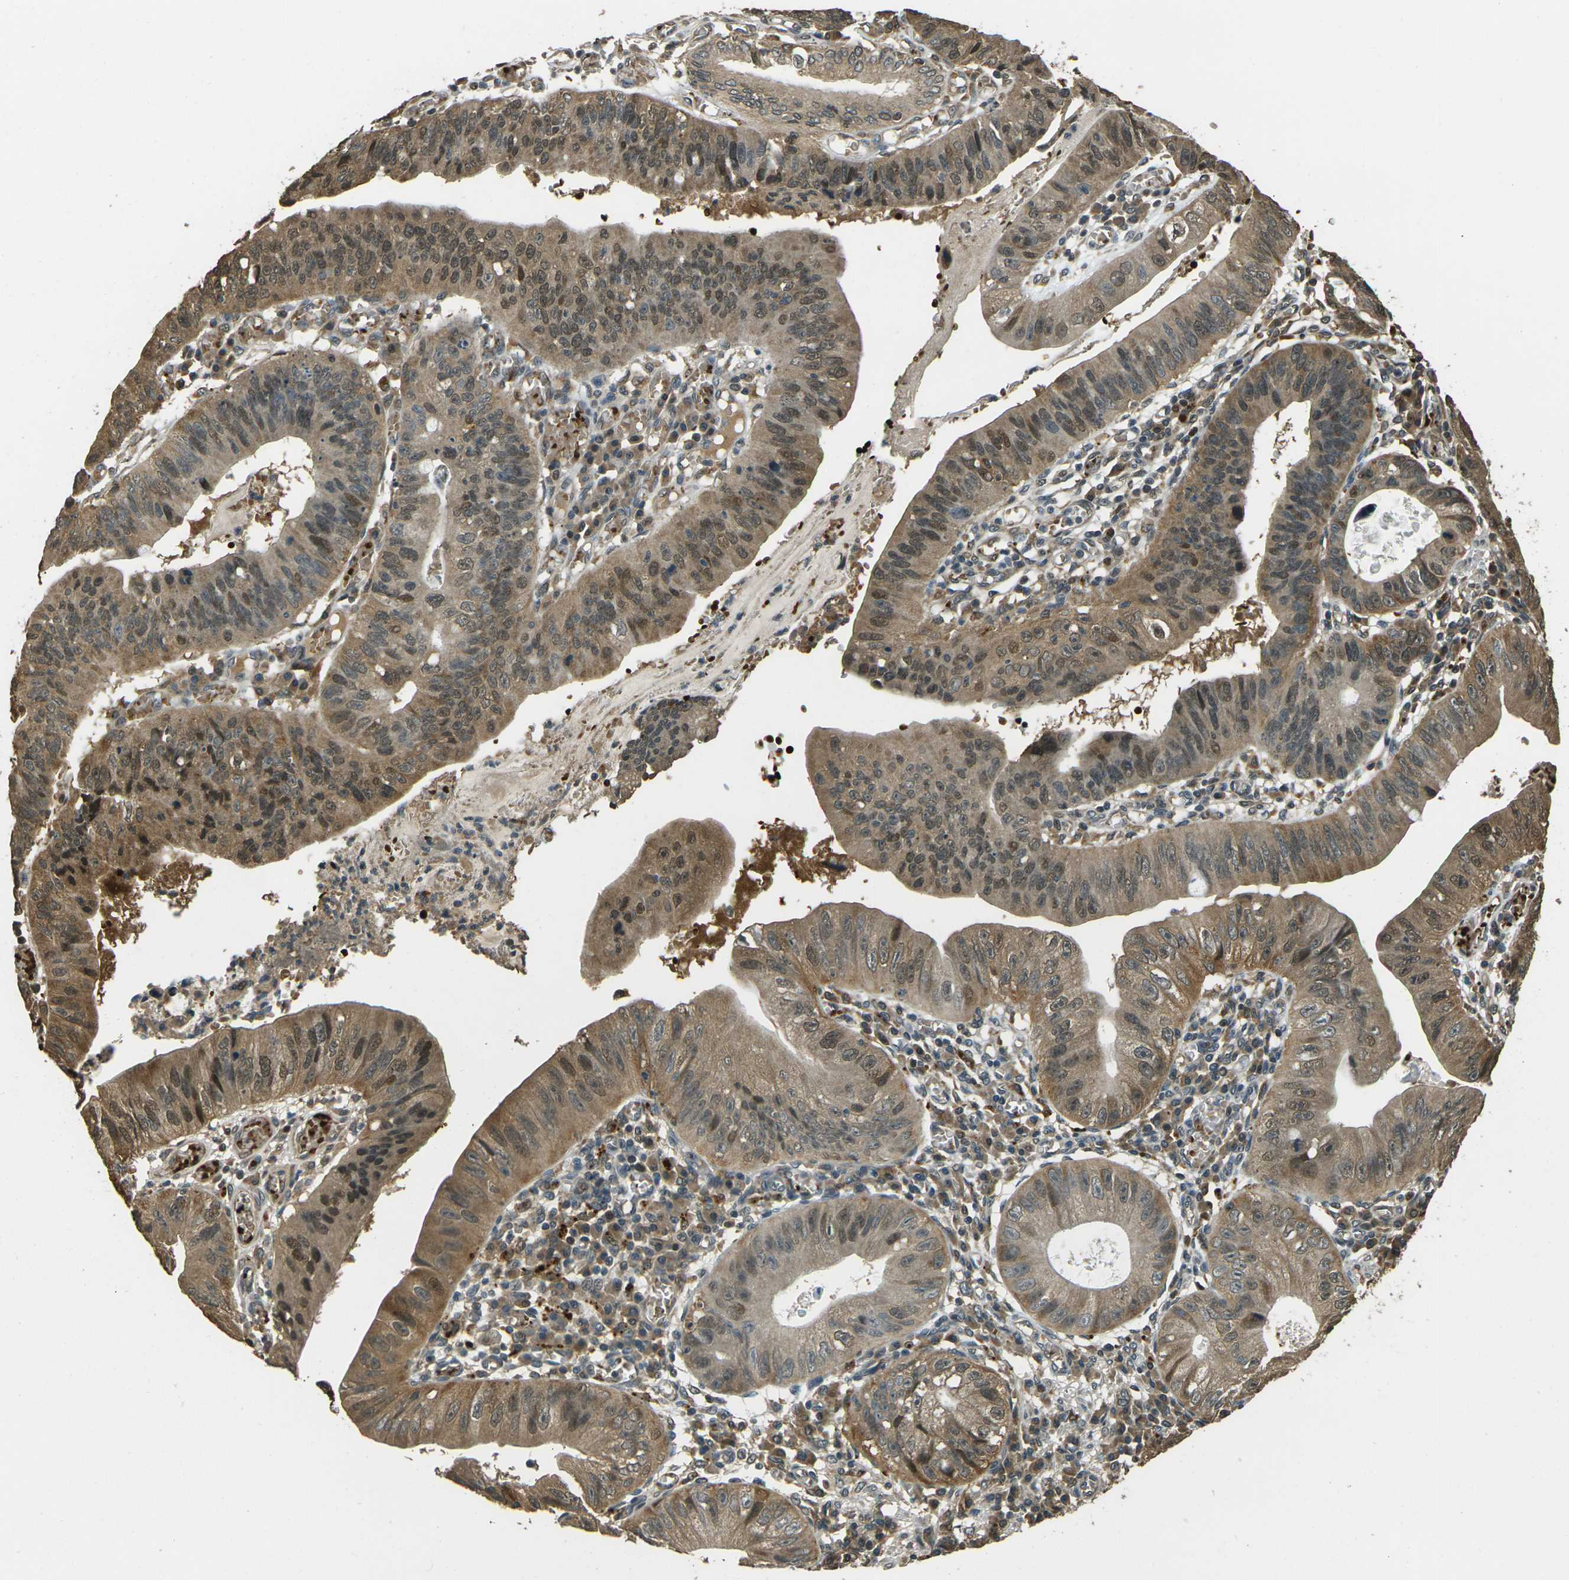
{"staining": {"intensity": "moderate", "quantity": ">75%", "location": "cytoplasmic/membranous,nuclear"}, "tissue": "stomach cancer", "cell_type": "Tumor cells", "image_type": "cancer", "snomed": [{"axis": "morphology", "description": "Adenocarcinoma, NOS"}, {"axis": "topography", "description": "Stomach"}], "caption": "Protein staining displays moderate cytoplasmic/membranous and nuclear positivity in approximately >75% of tumor cells in stomach cancer (adenocarcinoma).", "gene": "TOR1A", "patient": {"sex": "male", "age": 59}}